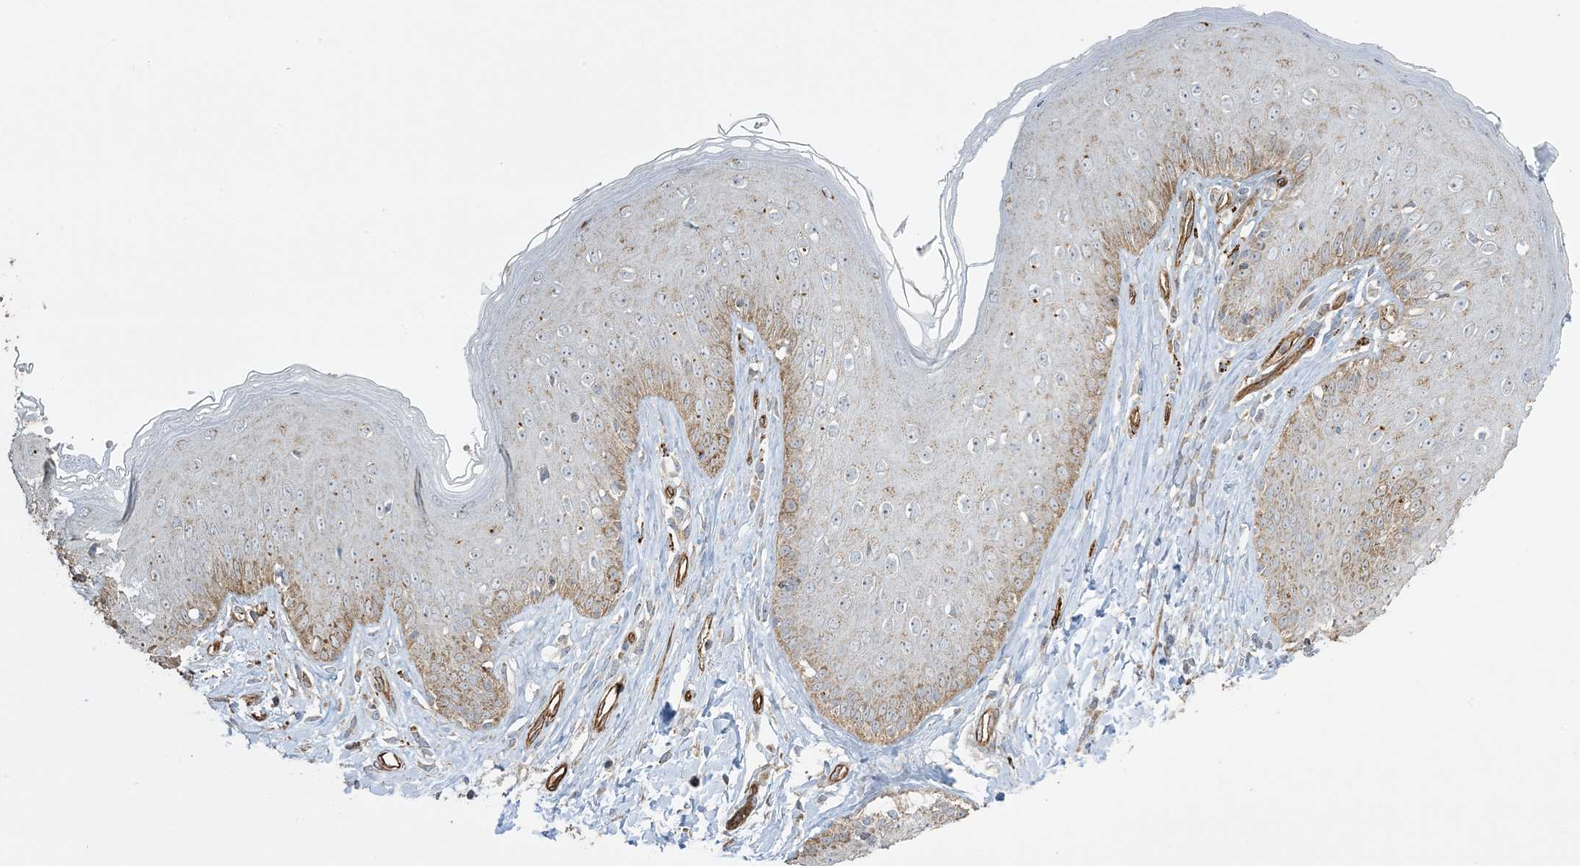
{"staining": {"intensity": "weak", "quantity": "<25%", "location": "cytoplasmic/membranous"}, "tissue": "skin", "cell_type": "Epidermal cells", "image_type": "normal", "snomed": [{"axis": "morphology", "description": "Normal tissue, NOS"}, {"axis": "morphology", "description": "Squamous cell carcinoma, NOS"}, {"axis": "topography", "description": "Vulva"}], "caption": "Protein analysis of unremarkable skin exhibits no significant expression in epidermal cells. The staining was performed using DAB (3,3'-diaminobenzidine) to visualize the protein expression in brown, while the nuclei were stained in blue with hematoxylin (Magnification: 20x).", "gene": "AGA", "patient": {"sex": "female", "age": 85}}